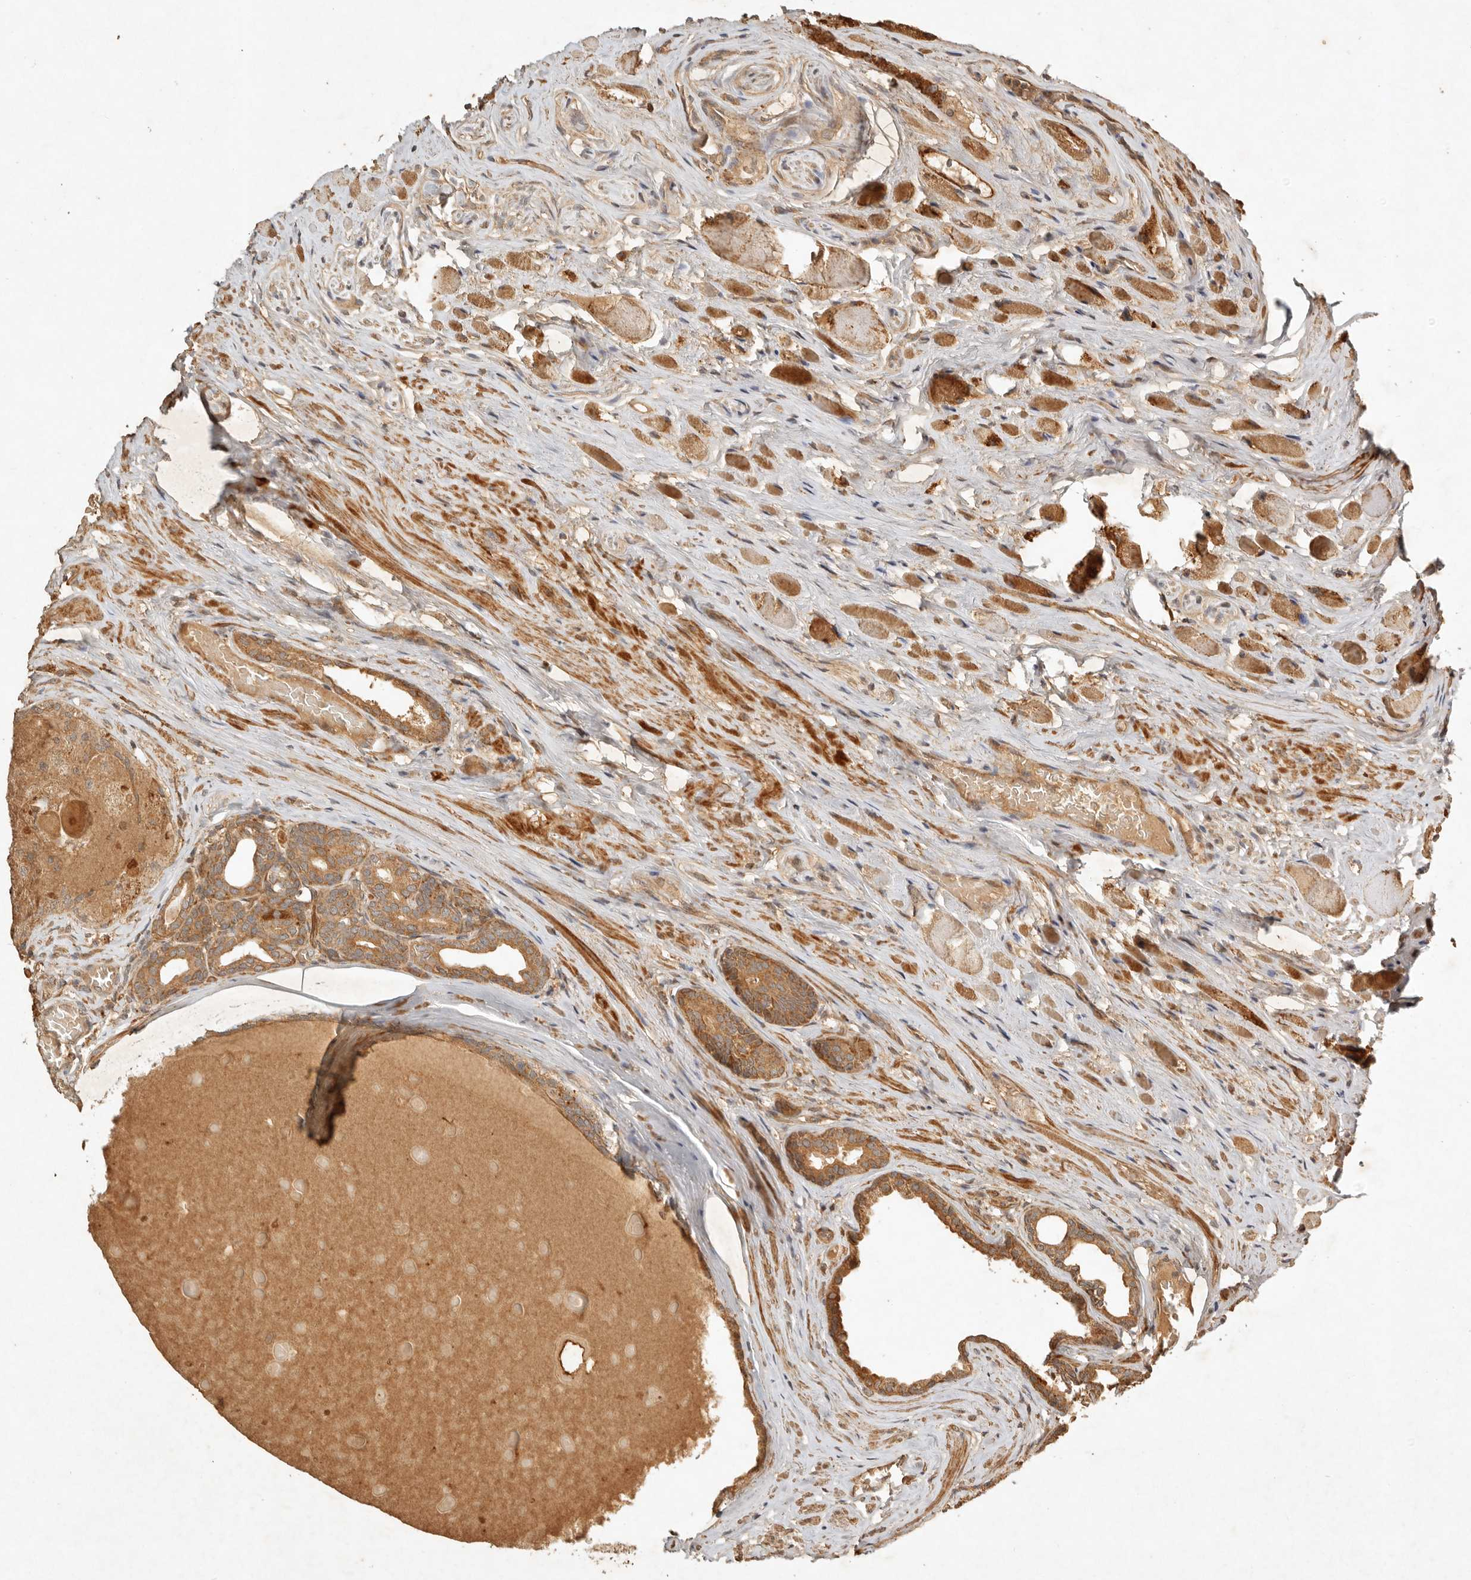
{"staining": {"intensity": "moderate", "quantity": ">75%", "location": "cytoplasmic/membranous"}, "tissue": "prostate cancer", "cell_type": "Tumor cells", "image_type": "cancer", "snomed": [{"axis": "morphology", "description": "Adenocarcinoma, Low grade"}, {"axis": "topography", "description": "Prostate"}], "caption": "Prostate adenocarcinoma (low-grade) stained for a protein reveals moderate cytoplasmic/membranous positivity in tumor cells.", "gene": "CLEC4C", "patient": {"sex": "male", "age": 72}}